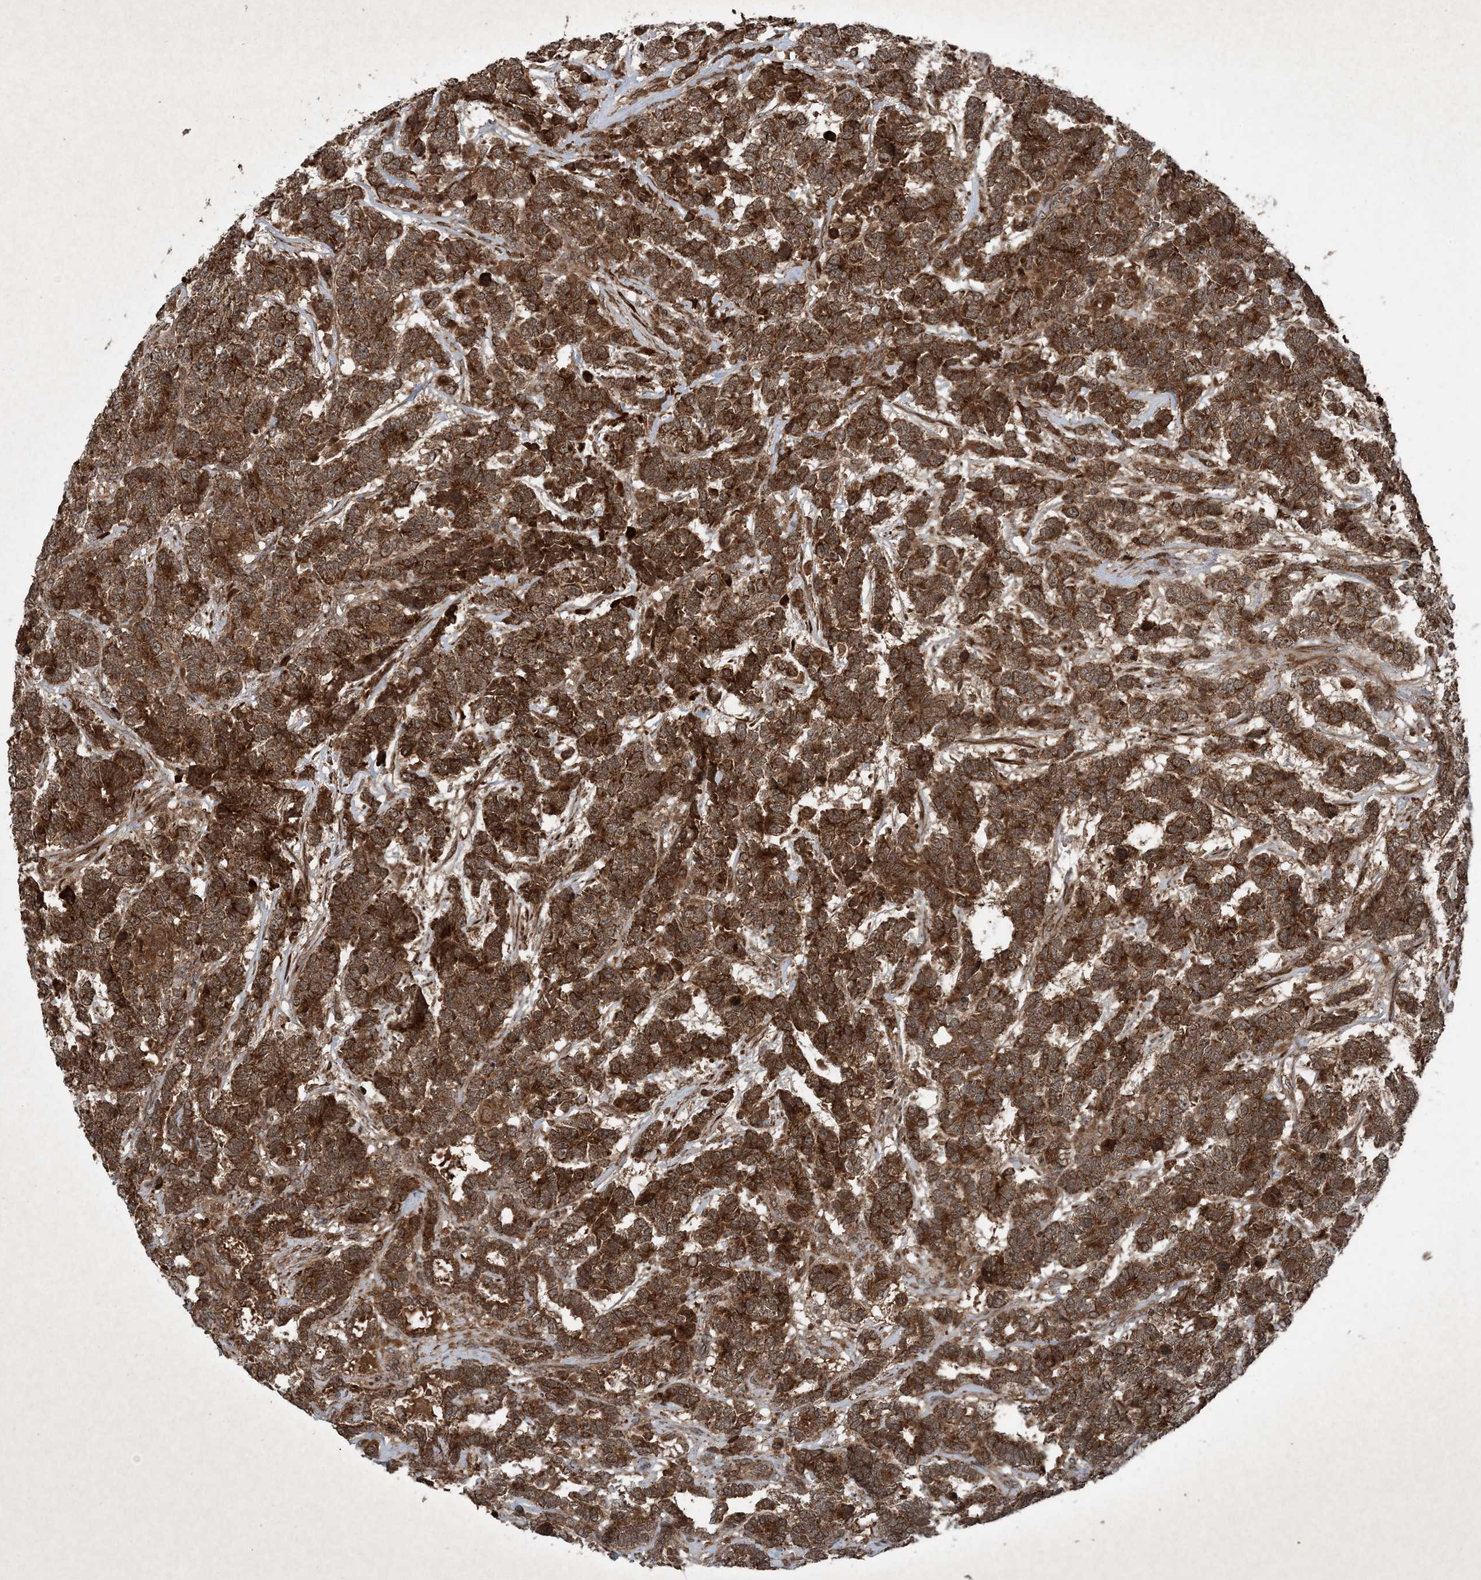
{"staining": {"intensity": "strong", "quantity": ">75%", "location": "cytoplasmic/membranous"}, "tissue": "testis cancer", "cell_type": "Tumor cells", "image_type": "cancer", "snomed": [{"axis": "morphology", "description": "Carcinoma, Embryonal, NOS"}, {"axis": "topography", "description": "Testis"}], "caption": "The histopathology image demonstrates immunohistochemical staining of testis embryonal carcinoma. There is strong cytoplasmic/membranous positivity is seen in about >75% of tumor cells.", "gene": "GNG5", "patient": {"sex": "male", "age": 26}}